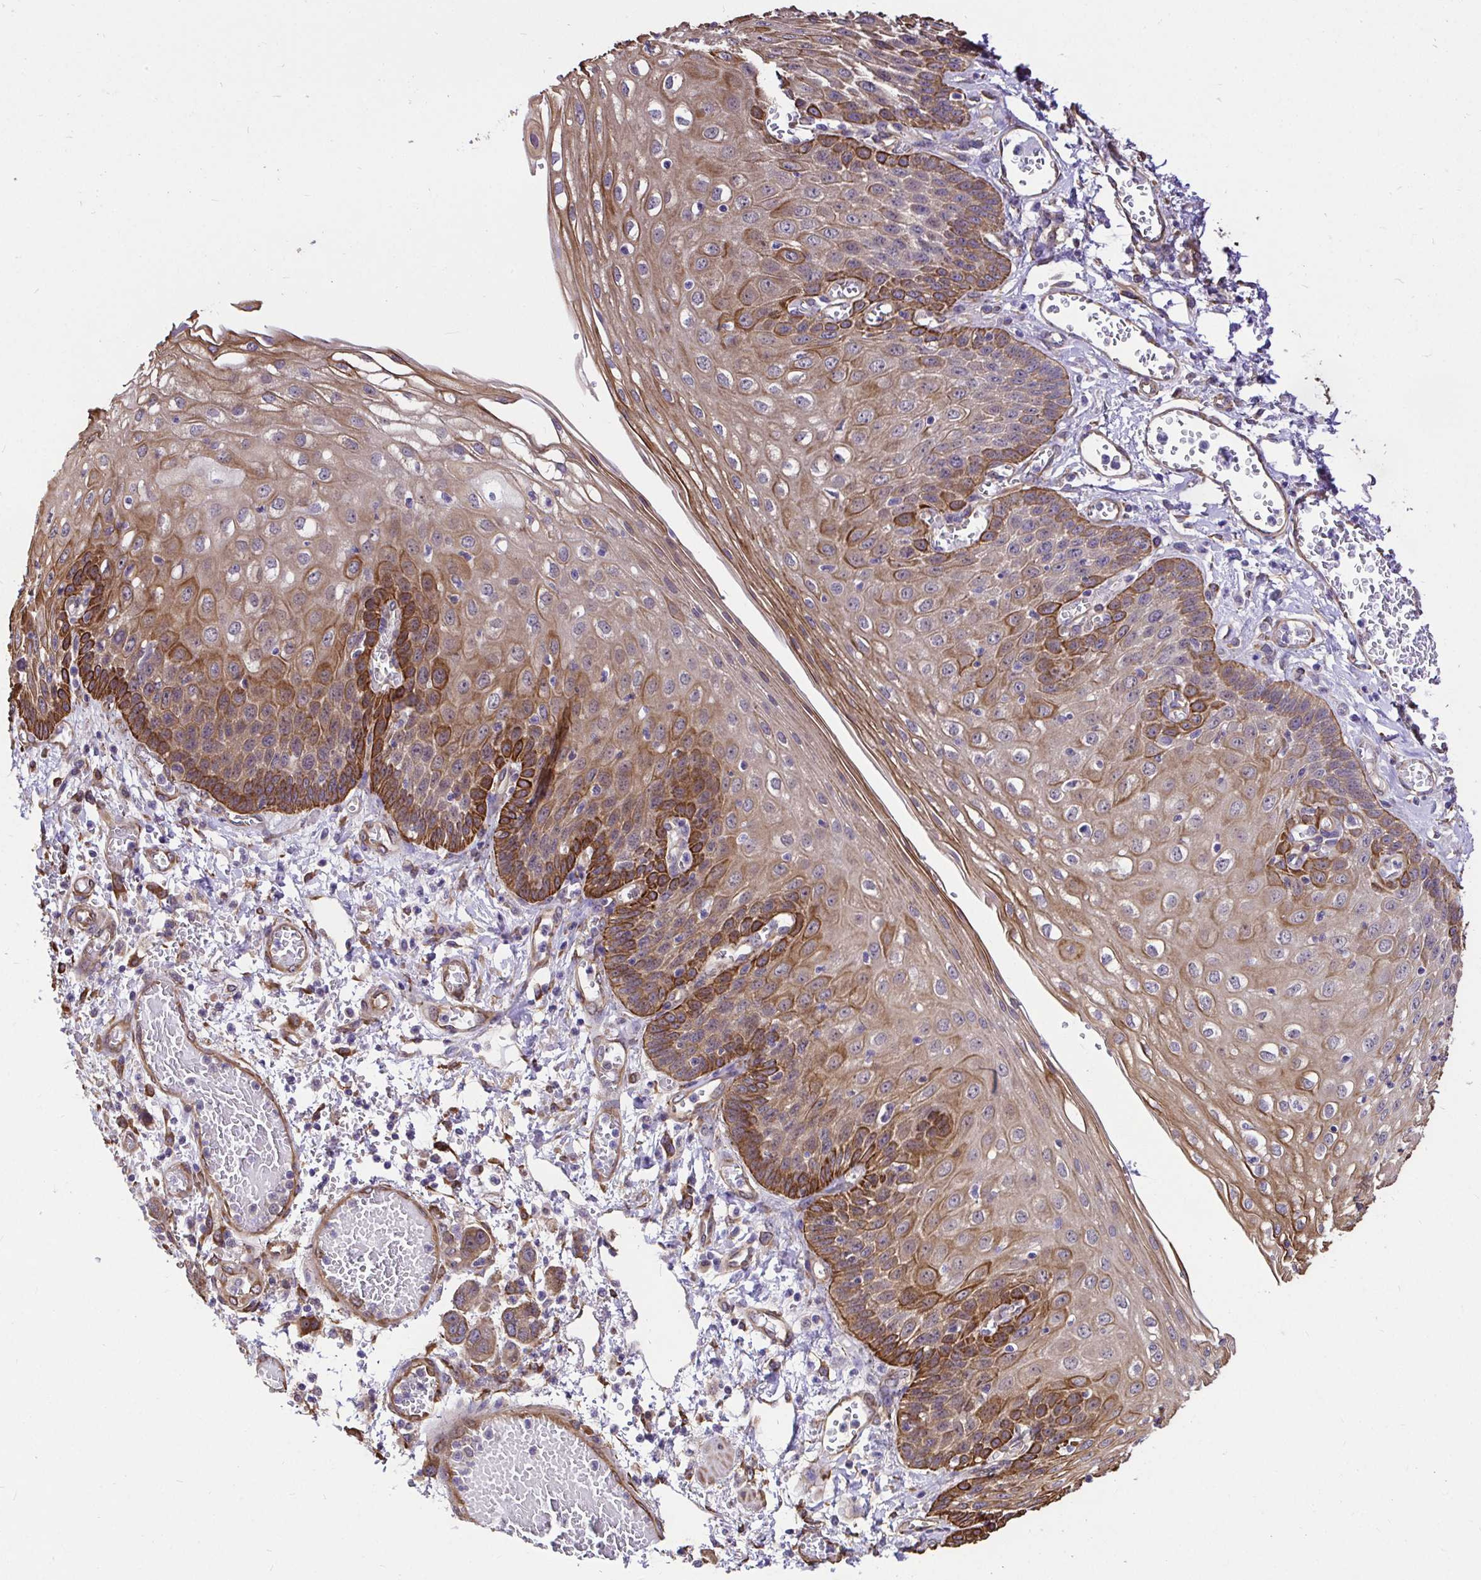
{"staining": {"intensity": "strong", "quantity": "25%-75%", "location": "cytoplasmic/membranous"}, "tissue": "esophagus", "cell_type": "Squamous epithelial cells", "image_type": "normal", "snomed": [{"axis": "morphology", "description": "Normal tissue, NOS"}, {"axis": "morphology", "description": "Adenocarcinoma, NOS"}, {"axis": "topography", "description": "Esophagus"}], "caption": "The micrograph exhibits a brown stain indicating the presence of a protein in the cytoplasmic/membranous of squamous epithelial cells in esophagus. (IHC, brightfield microscopy, high magnification).", "gene": "CCDC122", "patient": {"sex": "male", "age": 81}}